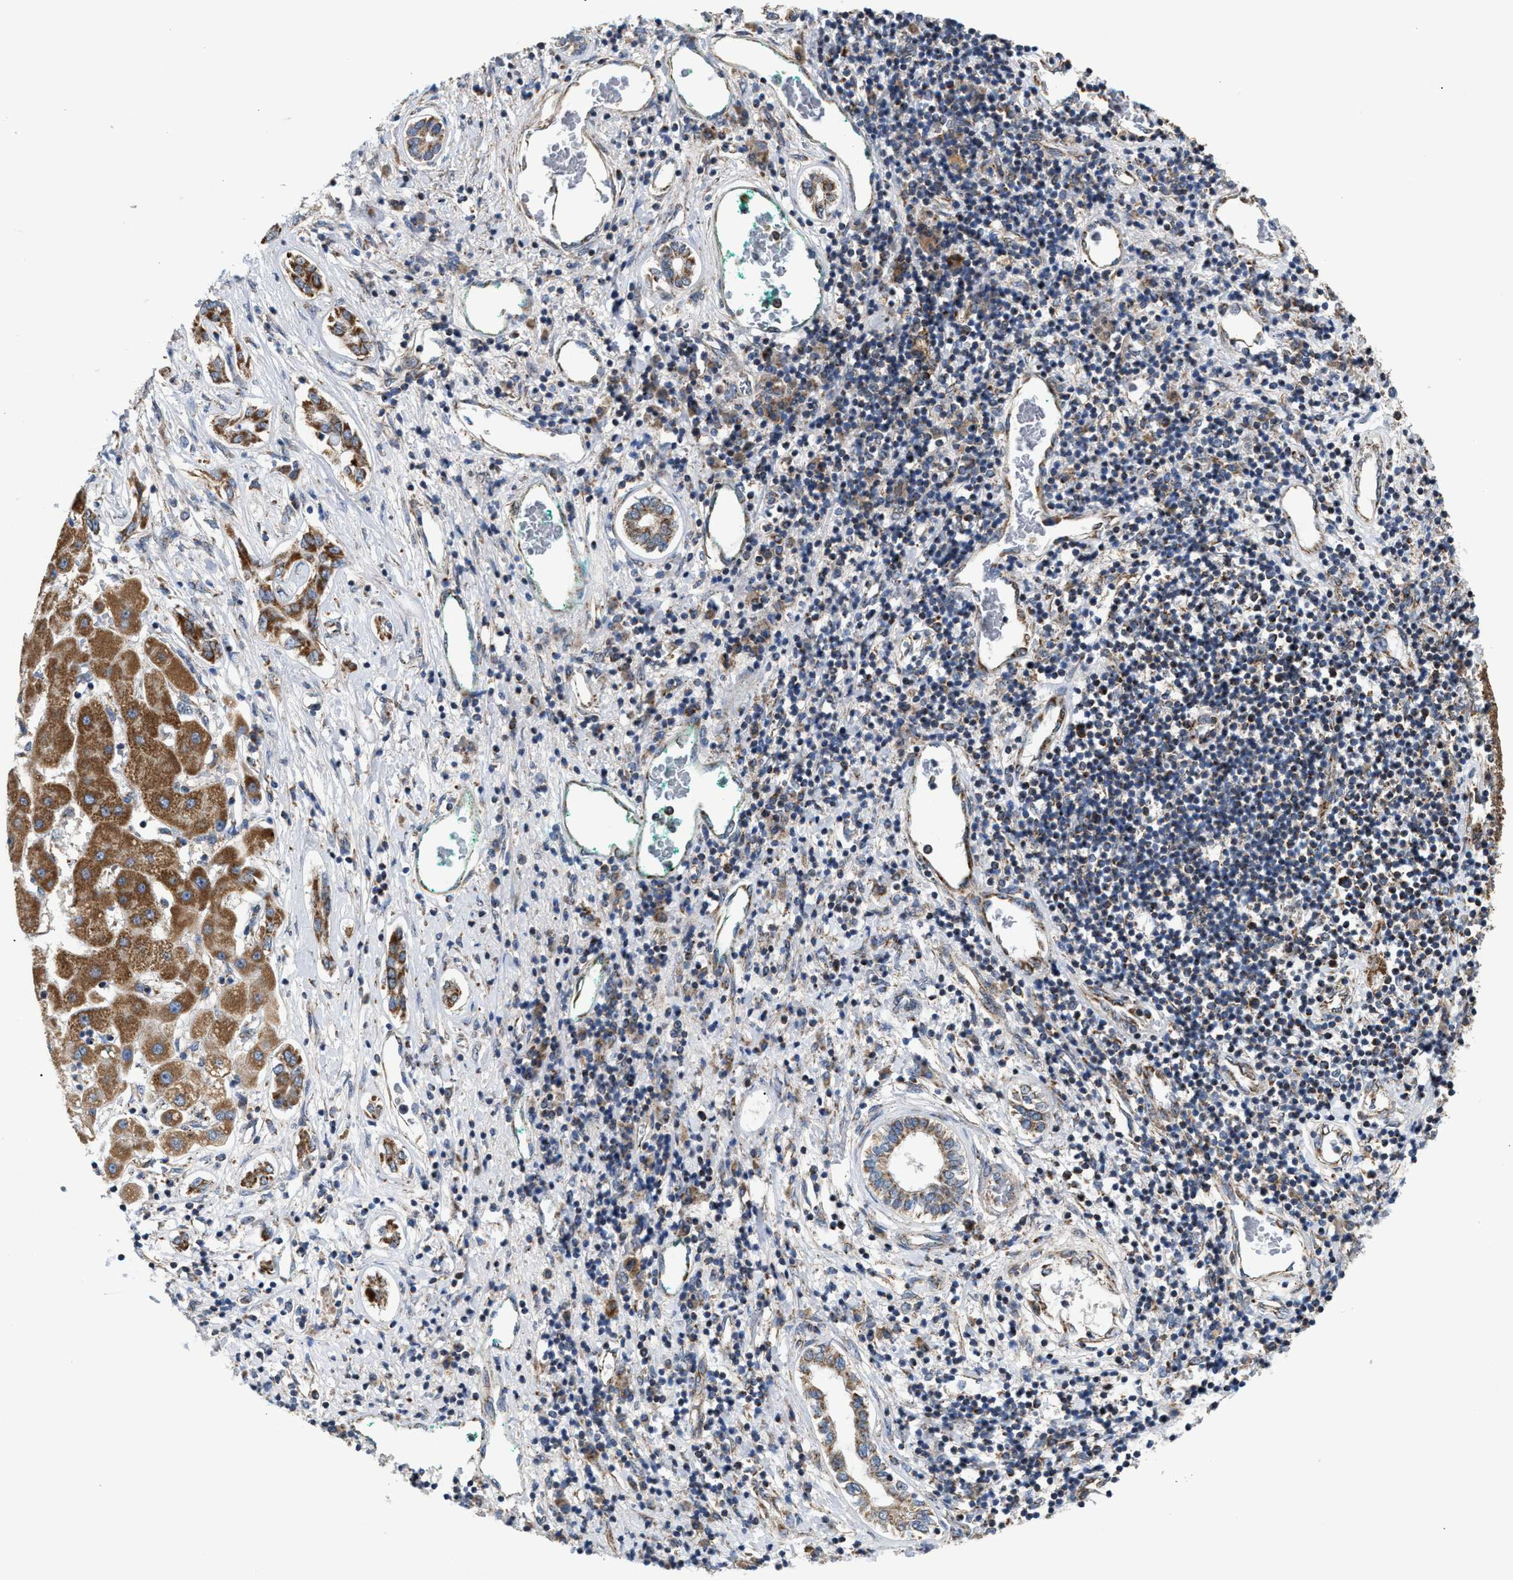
{"staining": {"intensity": "moderate", "quantity": ">75%", "location": "cytoplasmic/membranous"}, "tissue": "liver cancer", "cell_type": "Tumor cells", "image_type": "cancer", "snomed": [{"axis": "morphology", "description": "Carcinoma, Hepatocellular, NOS"}, {"axis": "topography", "description": "Liver"}], "caption": "Immunohistochemistry of liver hepatocellular carcinoma reveals medium levels of moderate cytoplasmic/membranous expression in about >75% of tumor cells.", "gene": "TACO1", "patient": {"sex": "male", "age": 65}}